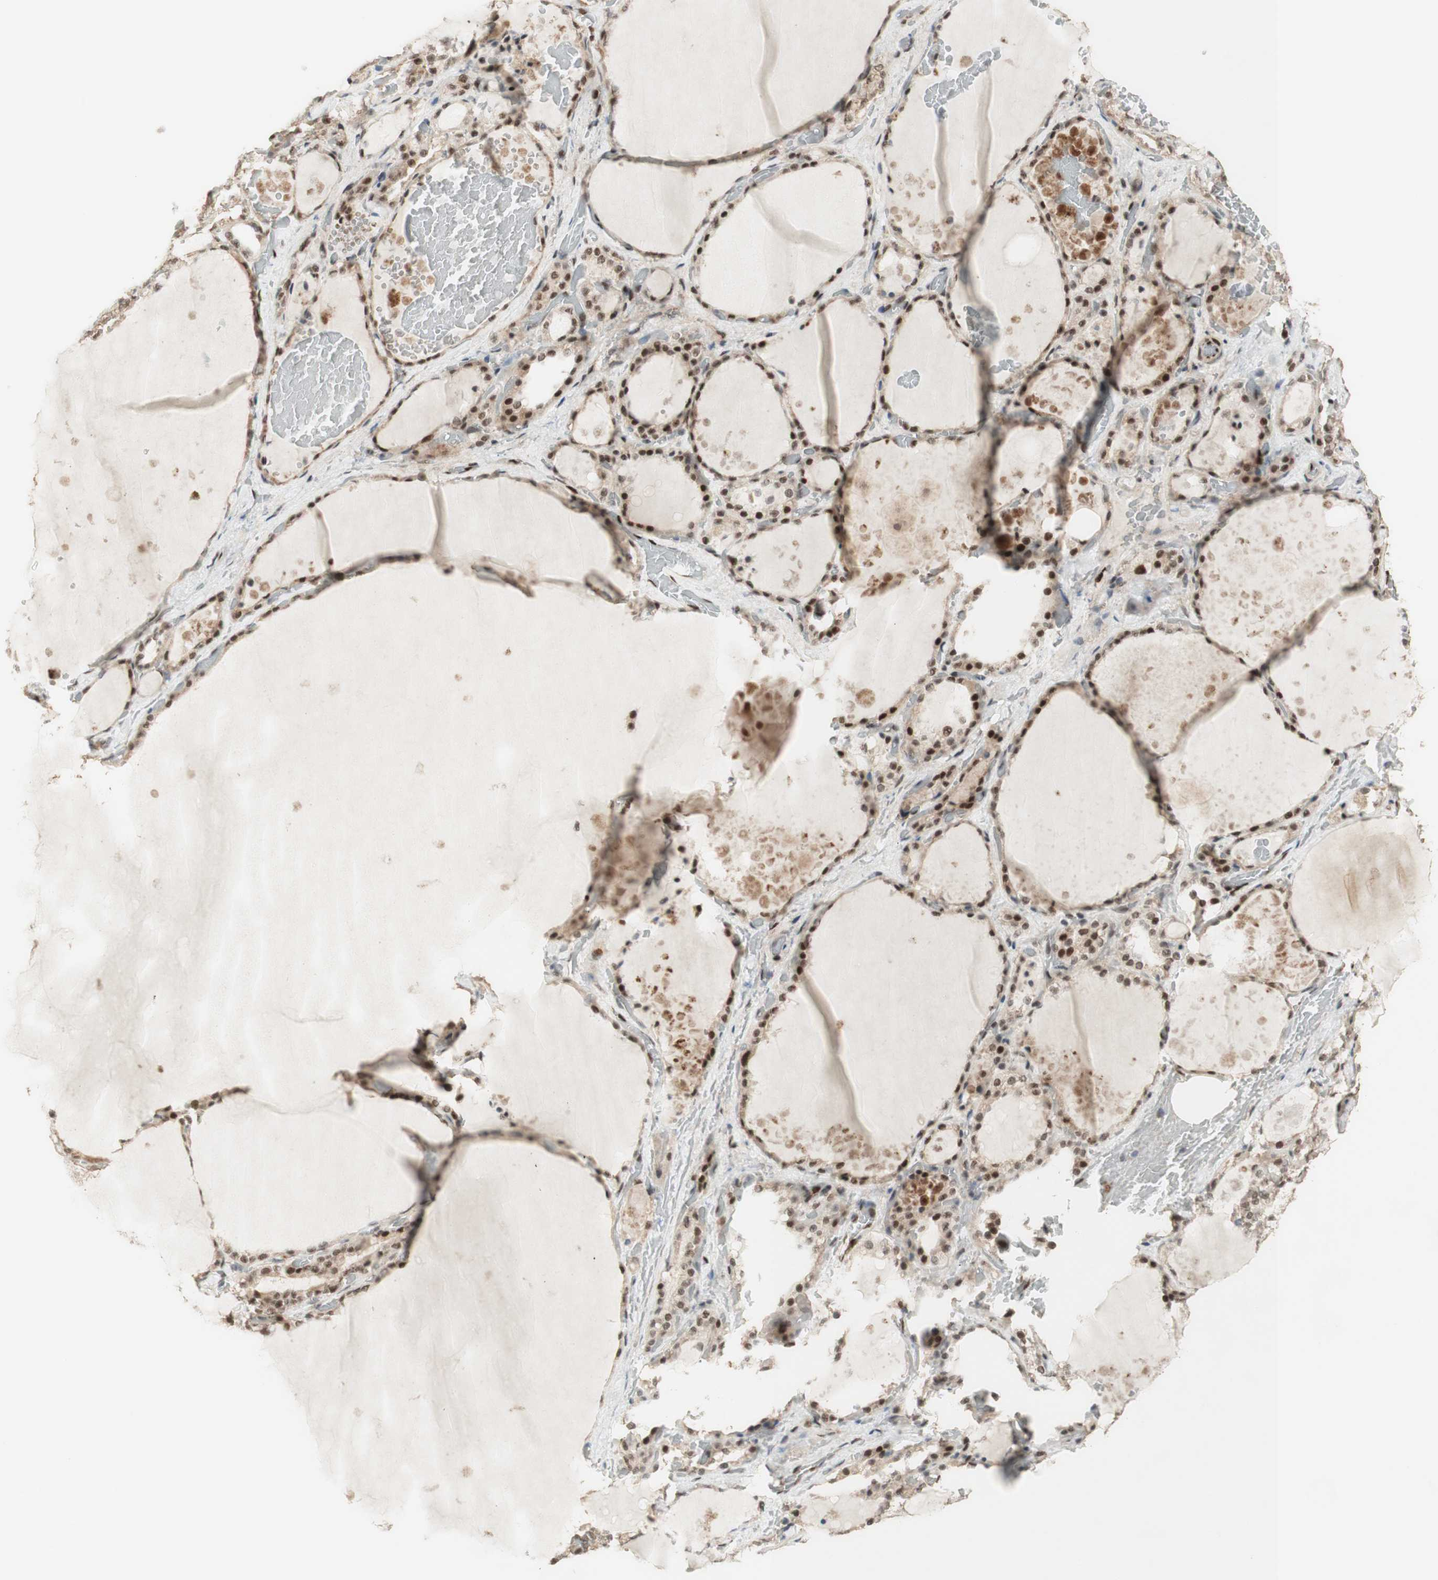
{"staining": {"intensity": "moderate", "quantity": ">75%", "location": "nuclear"}, "tissue": "thyroid gland", "cell_type": "Glandular cells", "image_type": "normal", "snomed": [{"axis": "morphology", "description": "Normal tissue, NOS"}, {"axis": "topography", "description": "Thyroid gland"}], "caption": "Immunohistochemistry (DAB) staining of normal human thyroid gland exhibits moderate nuclear protein staining in about >75% of glandular cells. (DAB (3,3'-diaminobenzidine) IHC with brightfield microscopy, high magnification).", "gene": "FOXP1", "patient": {"sex": "male", "age": 61}}